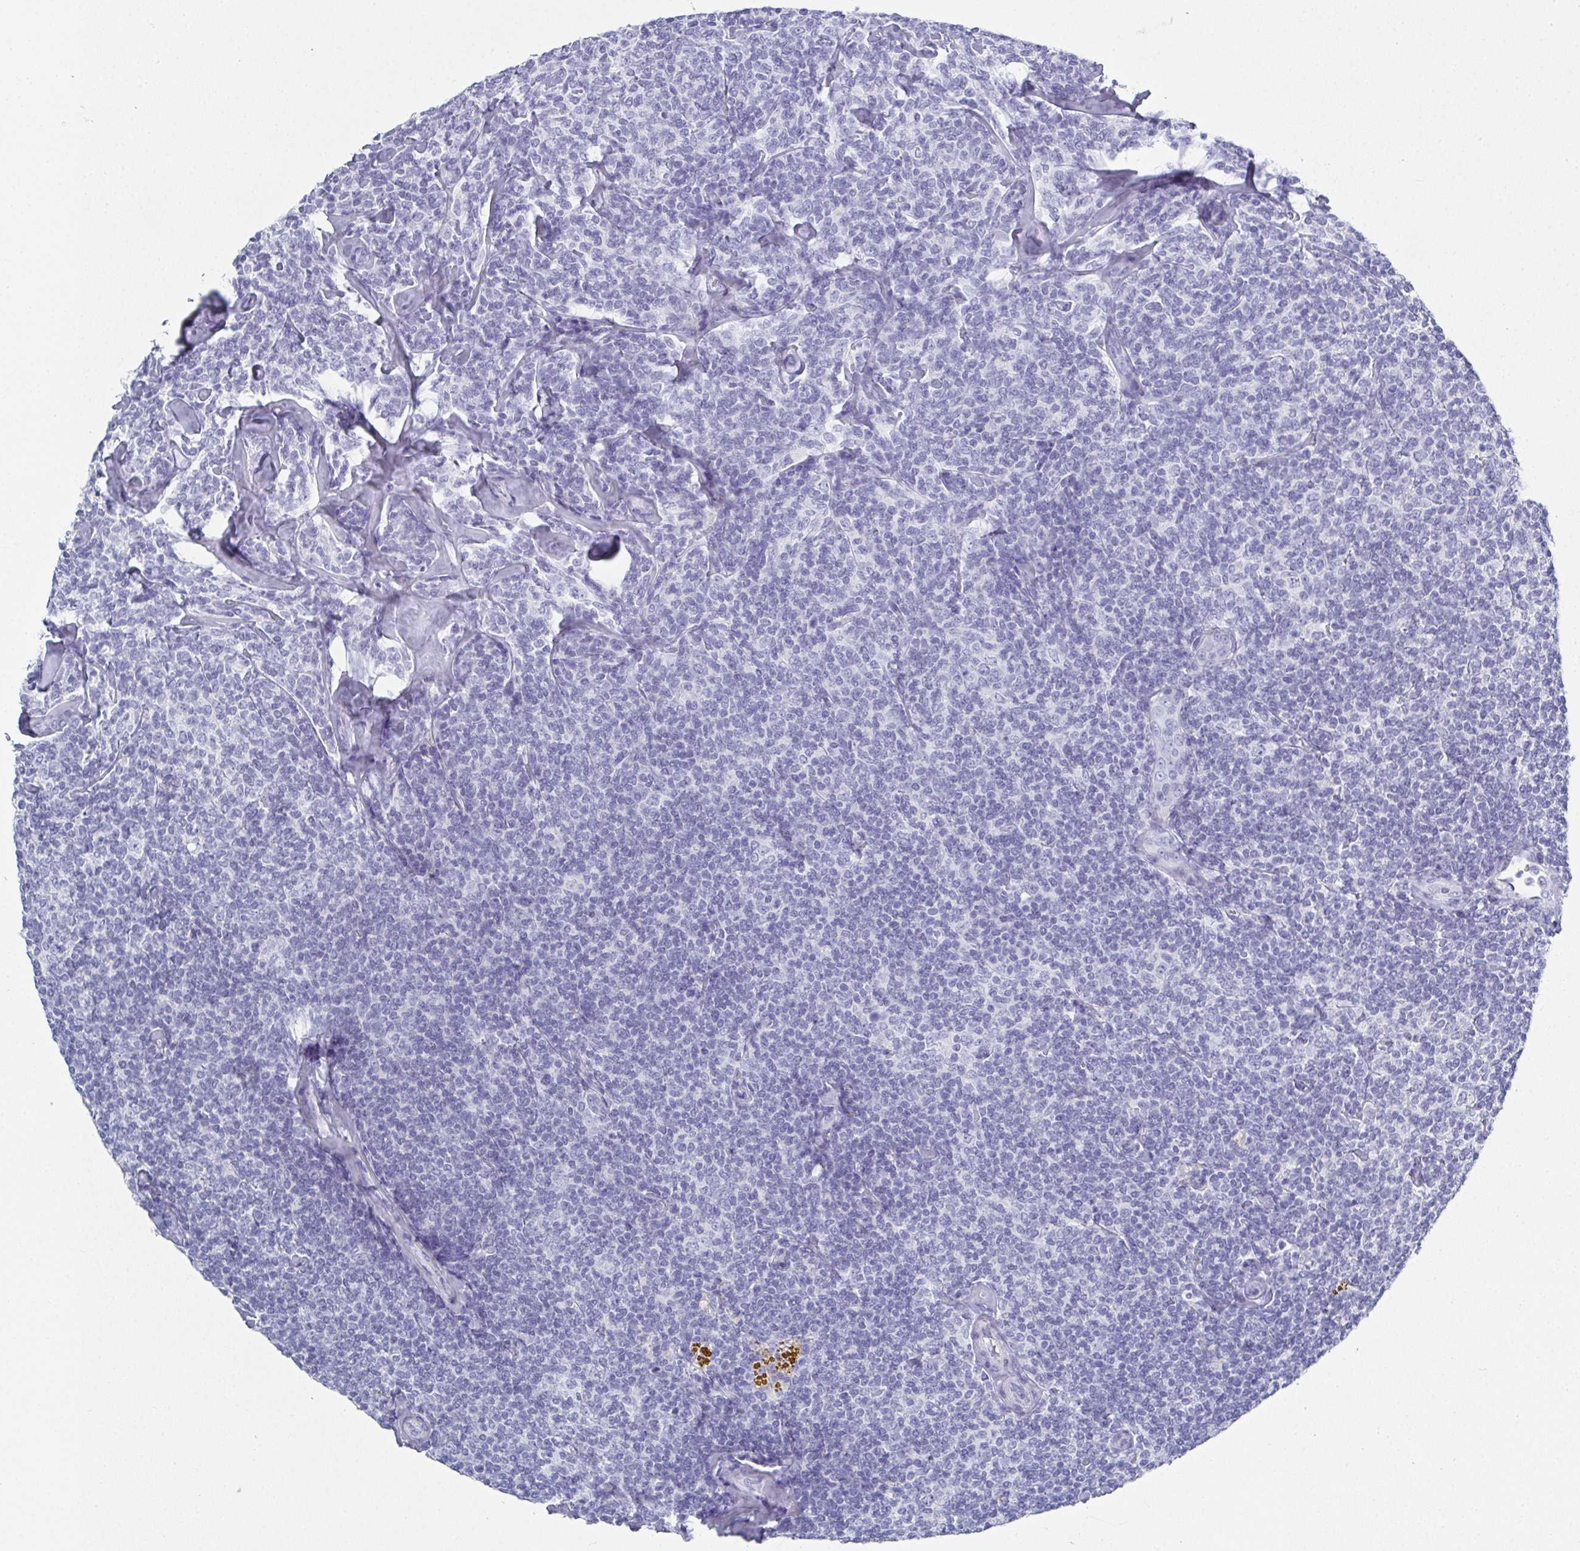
{"staining": {"intensity": "negative", "quantity": "none", "location": "none"}, "tissue": "lymphoma", "cell_type": "Tumor cells", "image_type": "cancer", "snomed": [{"axis": "morphology", "description": "Malignant lymphoma, non-Hodgkin's type, Low grade"}, {"axis": "topography", "description": "Lymph node"}], "caption": "Tumor cells are negative for protein expression in human malignant lymphoma, non-Hodgkin's type (low-grade). (Stains: DAB (3,3'-diaminobenzidine) immunohistochemistry (IHC) with hematoxylin counter stain, Microscopy: brightfield microscopy at high magnification).", "gene": "SYCP1", "patient": {"sex": "female", "age": 56}}